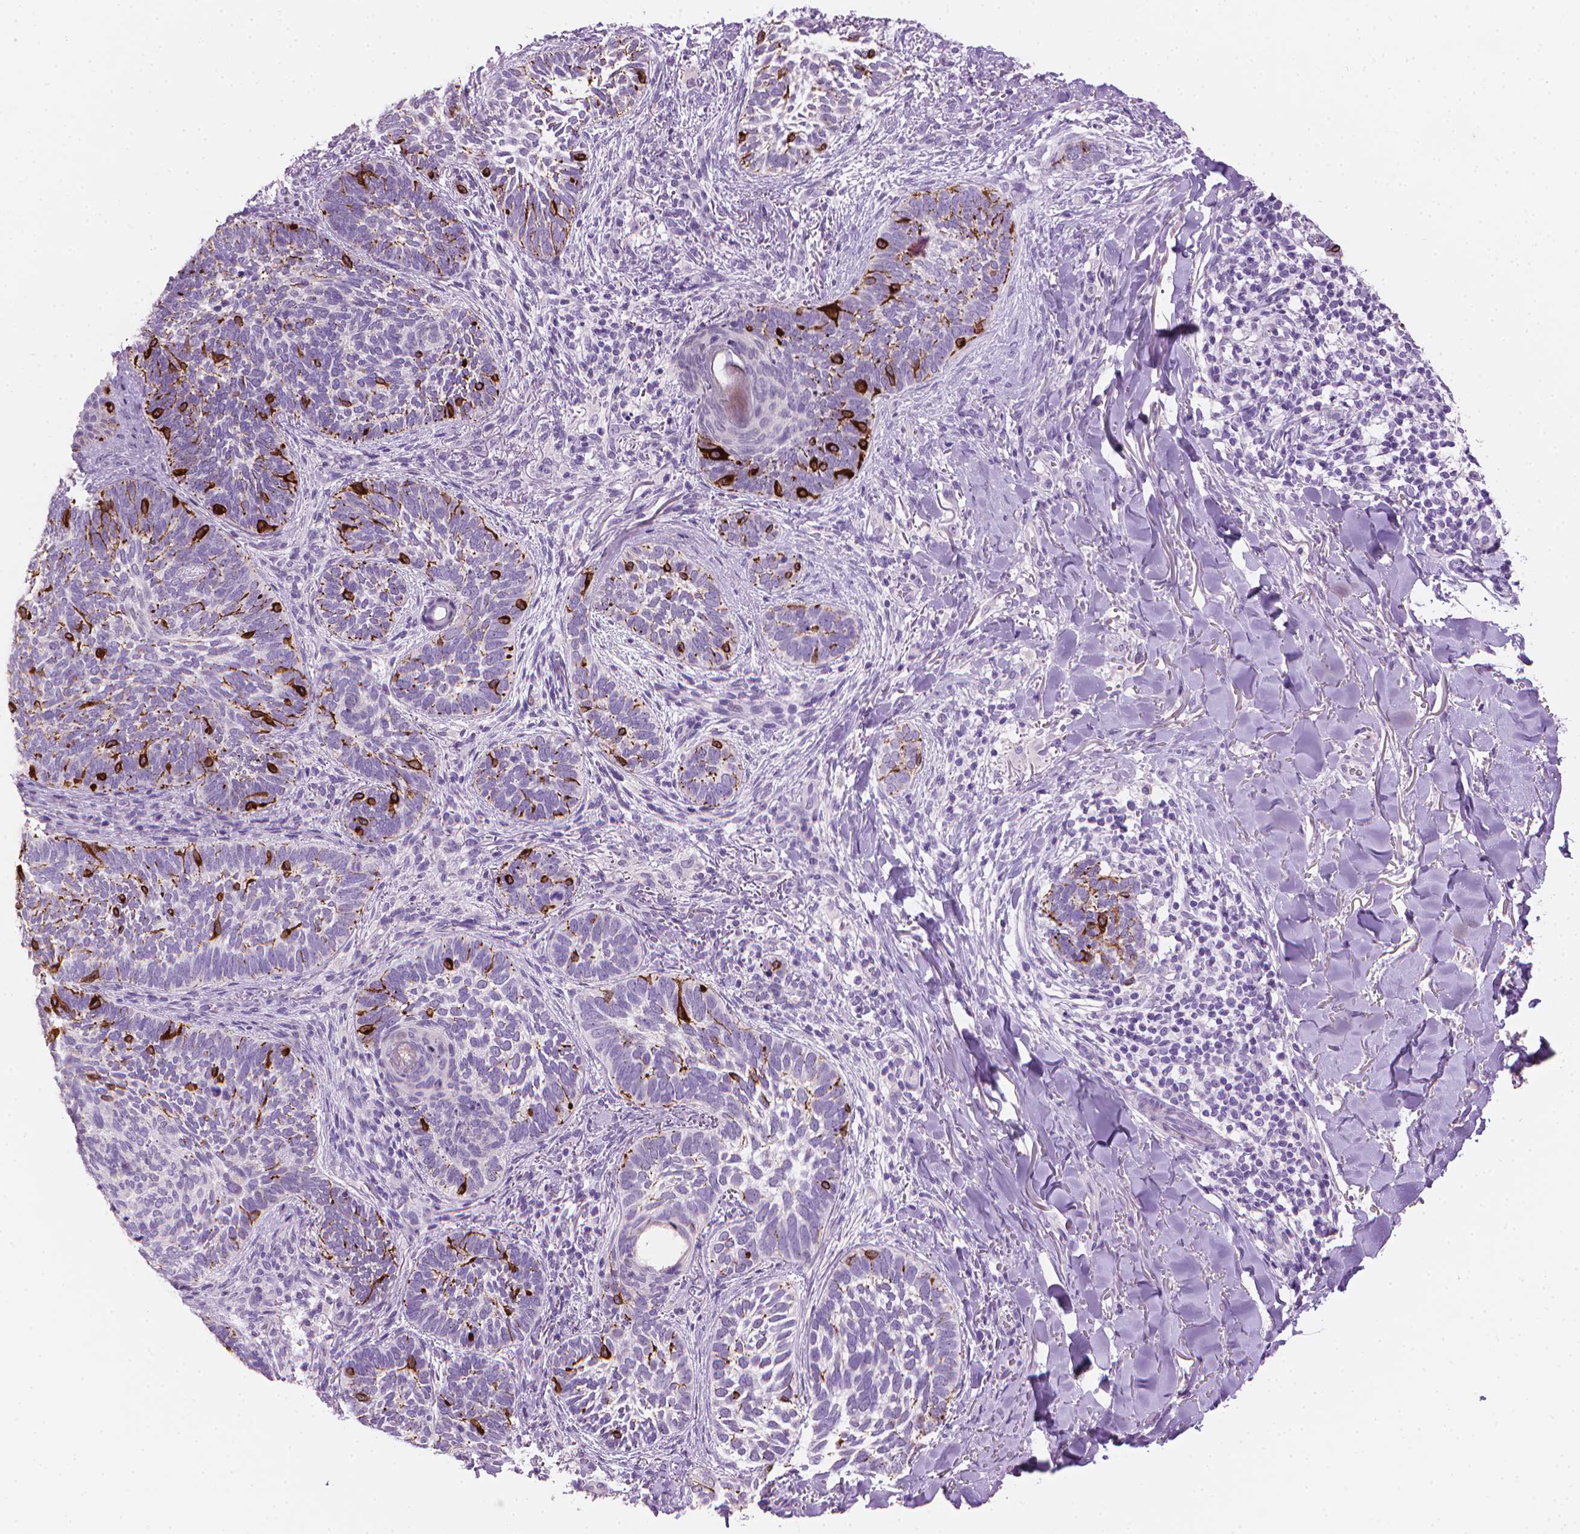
{"staining": {"intensity": "negative", "quantity": "none", "location": "none"}, "tissue": "skin cancer", "cell_type": "Tumor cells", "image_type": "cancer", "snomed": [{"axis": "morphology", "description": "Normal tissue, NOS"}, {"axis": "morphology", "description": "Basal cell carcinoma"}, {"axis": "topography", "description": "Skin"}], "caption": "Immunohistochemistry of skin cancer exhibits no positivity in tumor cells. (Stains: DAB (3,3'-diaminobenzidine) immunohistochemistry with hematoxylin counter stain, Microscopy: brightfield microscopy at high magnification).", "gene": "MLANA", "patient": {"sex": "male", "age": 46}}